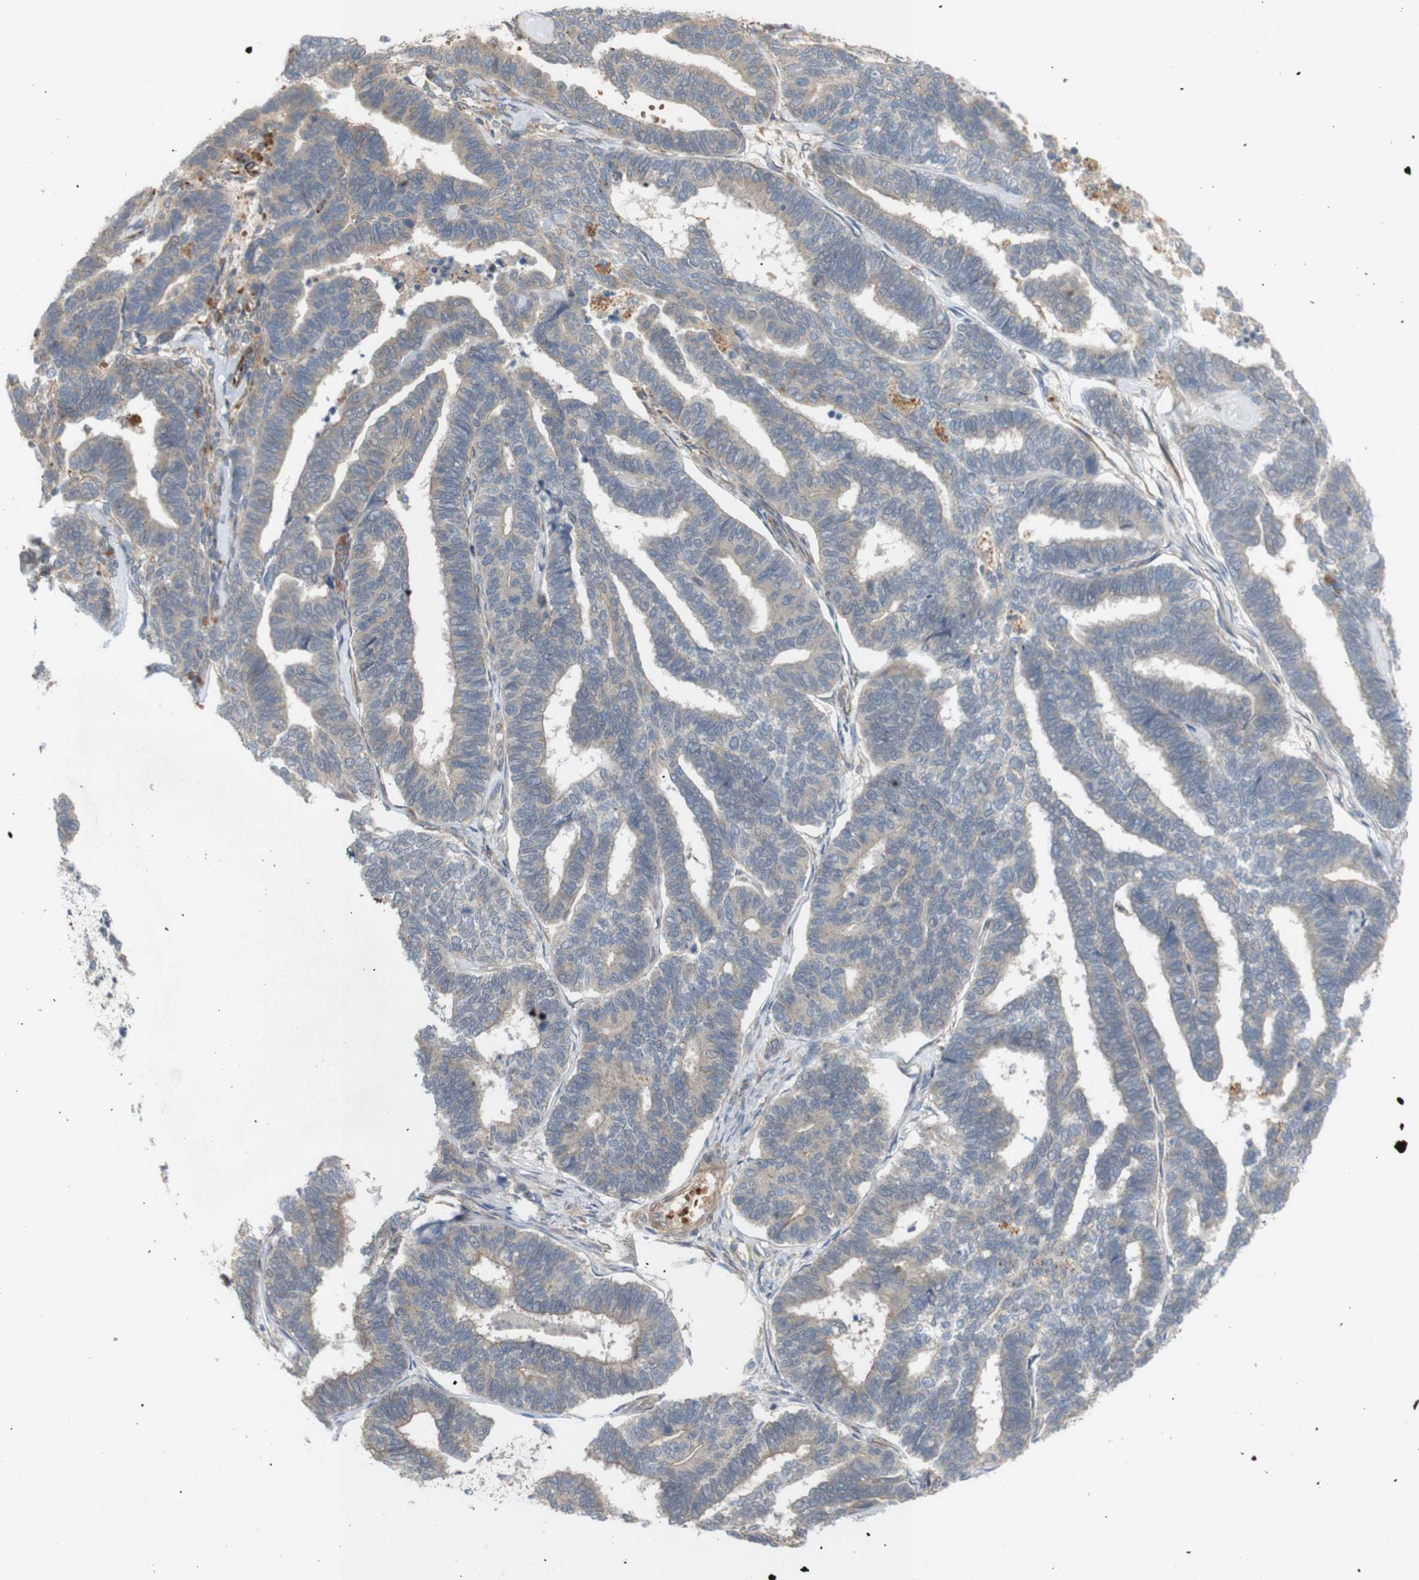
{"staining": {"intensity": "weak", "quantity": "25%-75%", "location": "cytoplasmic/membranous"}, "tissue": "endometrial cancer", "cell_type": "Tumor cells", "image_type": "cancer", "snomed": [{"axis": "morphology", "description": "Adenocarcinoma, NOS"}, {"axis": "topography", "description": "Endometrium"}], "caption": "Immunohistochemistry (IHC) histopathology image of human adenocarcinoma (endometrial) stained for a protein (brown), which shows low levels of weak cytoplasmic/membranous expression in about 25%-75% of tumor cells.", "gene": "RPTOR", "patient": {"sex": "female", "age": 70}}